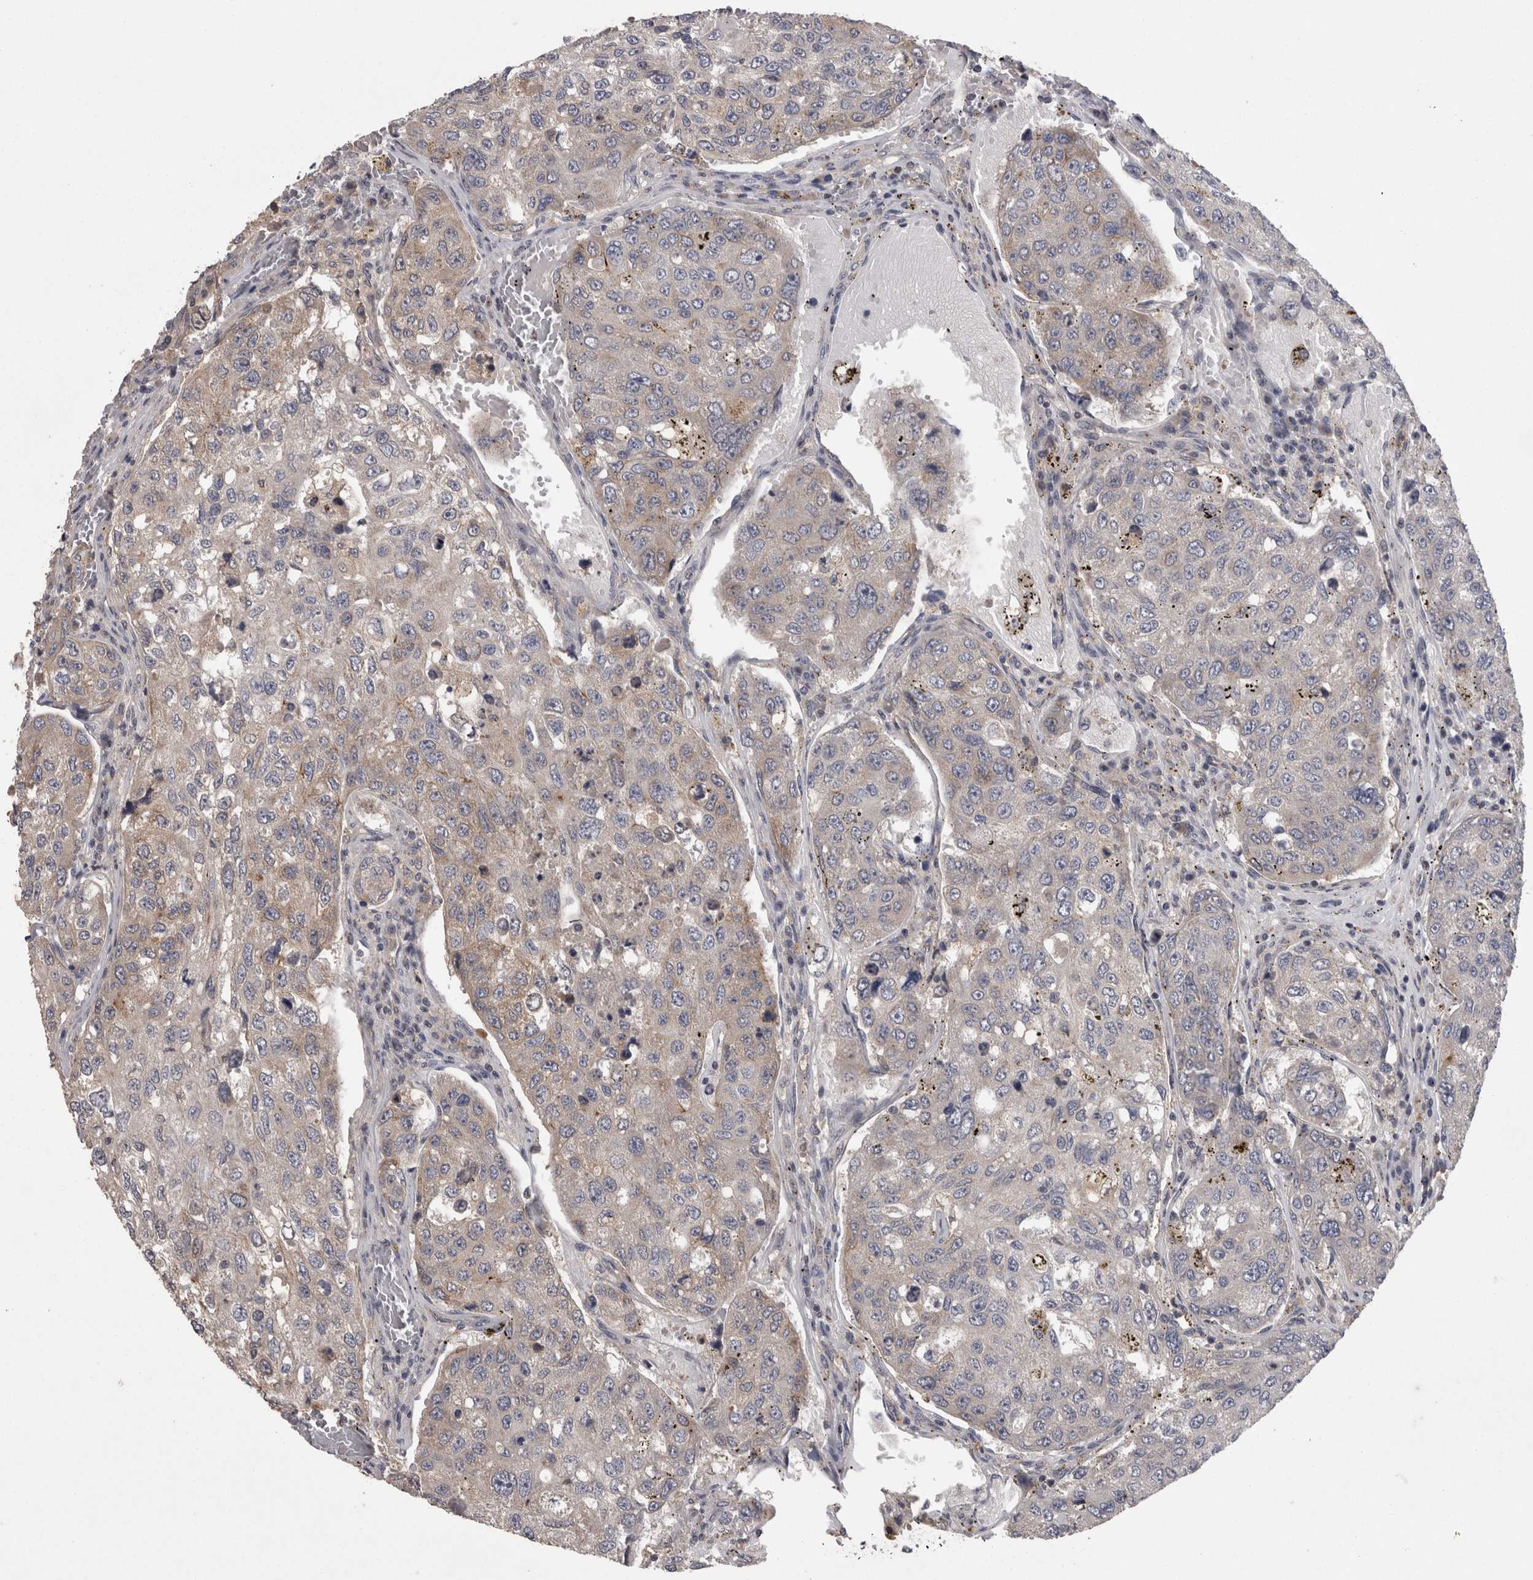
{"staining": {"intensity": "weak", "quantity": "<25%", "location": "cytoplasmic/membranous"}, "tissue": "urothelial cancer", "cell_type": "Tumor cells", "image_type": "cancer", "snomed": [{"axis": "morphology", "description": "Urothelial carcinoma, High grade"}, {"axis": "topography", "description": "Lymph node"}, {"axis": "topography", "description": "Urinary bladder"}], "caption": "Tumor cells are negative for brown protein staining in urothelial carcinoma (high-grade). (Brightfield microscopy of DAB (3,3'-diaminobenzidine) immunohistochemistry (IHC) at high magnification).", "gene": "PCM1", "patient": {"sex": "male", "age": 51}}